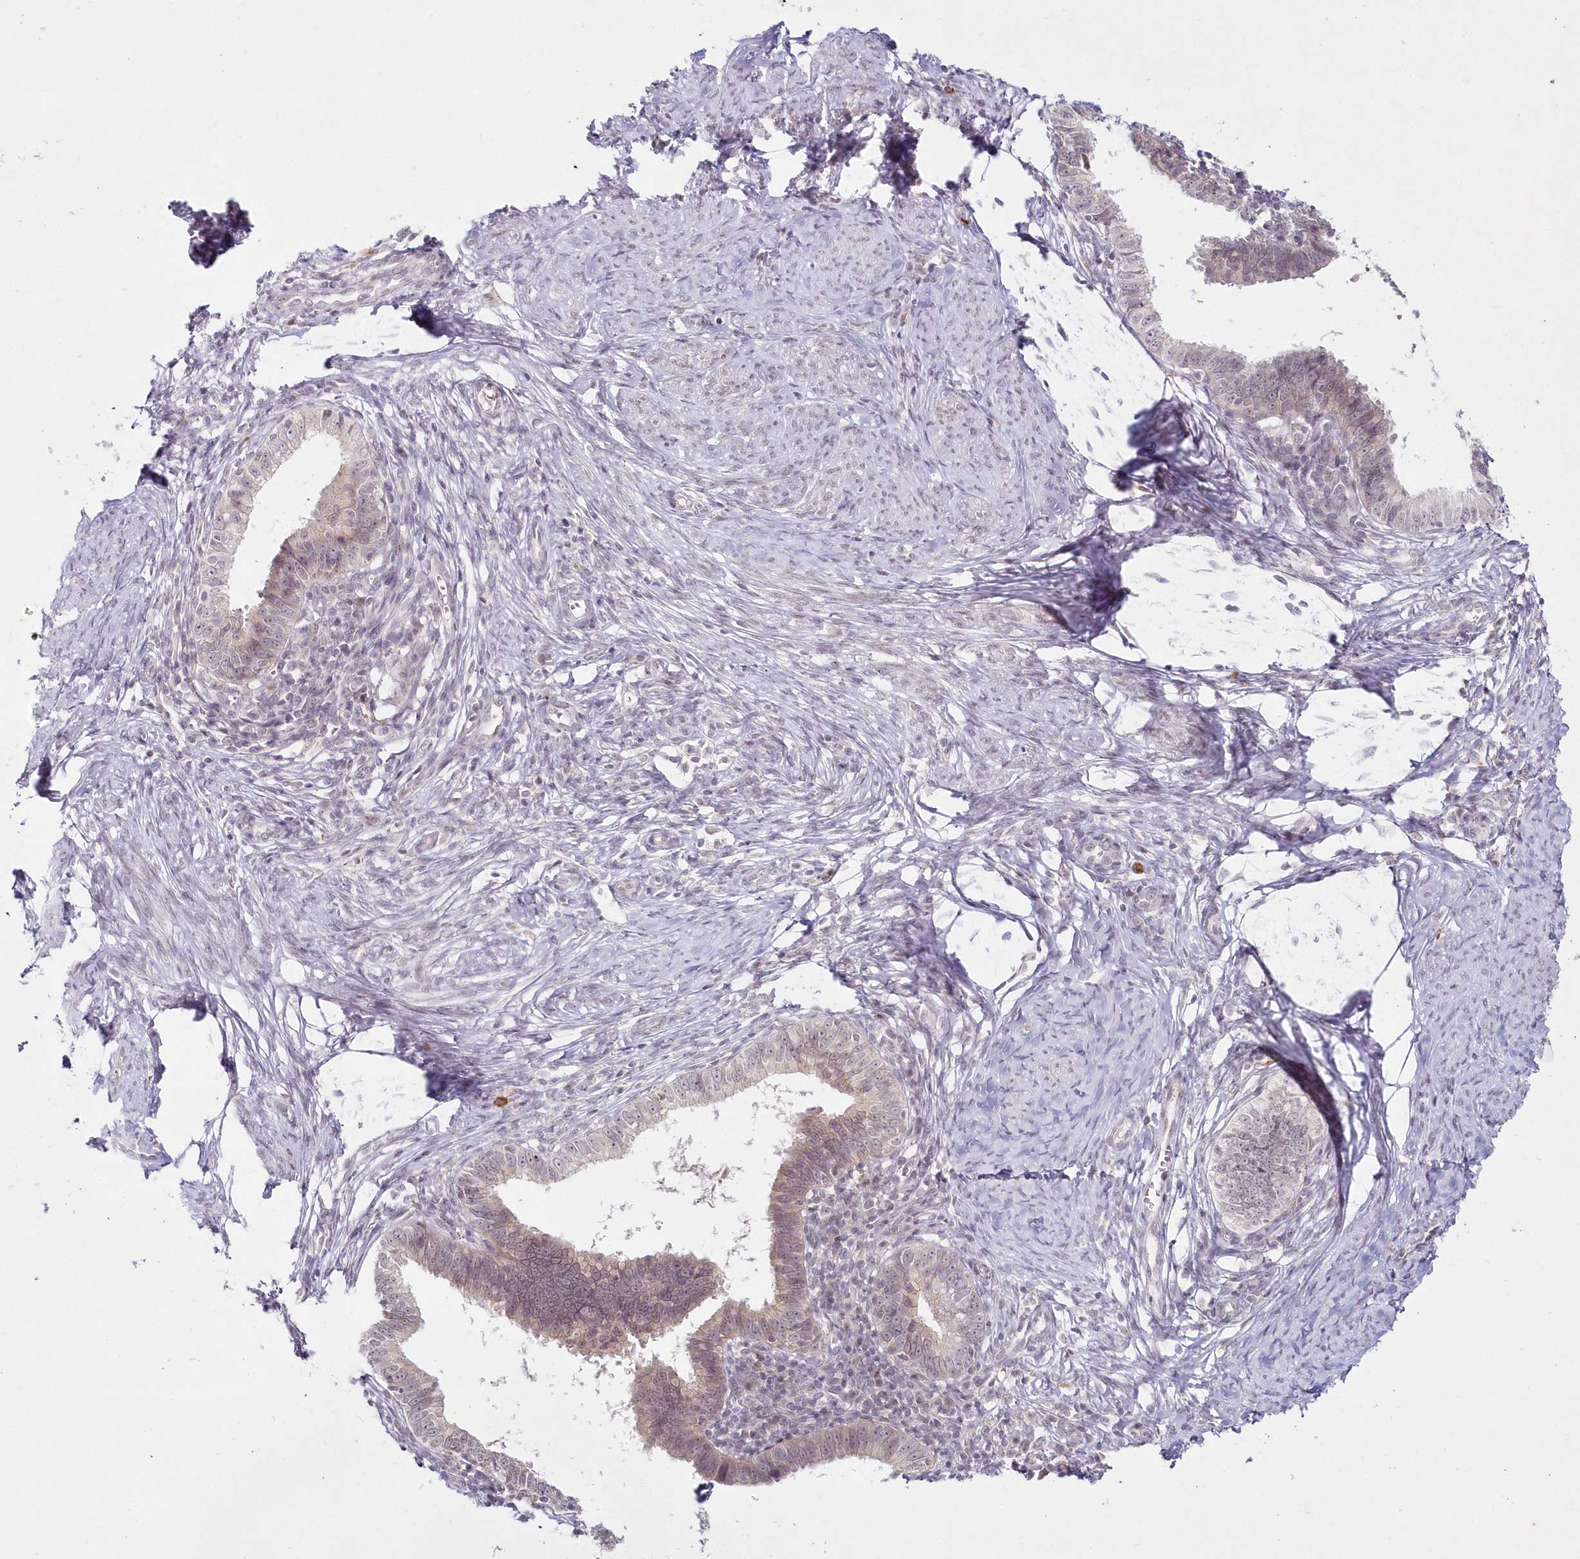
{"staining": {"intensity": "weak", "quantity": "25%-75%", "location": "cytoplasmic/membranous,nuclear"}, "tissue": "cervical cancer", "cell_type": "Tumor cells", "image_type": "cancer", "snomed": [{"axis": "morphology", "description": "Adenocarcinoma, NOS"}, {"axis": "topography", "description": "Cervix"}], "caption": "Weak cytoplasmic/membranous and nuclear positivity for a protein is seen in about 25%-75% of tumor cells of cervical cancer using immunohistochemistry (IHC).", "gene": "HYCC2", "patient": {"sex": "female", "age": 36}}